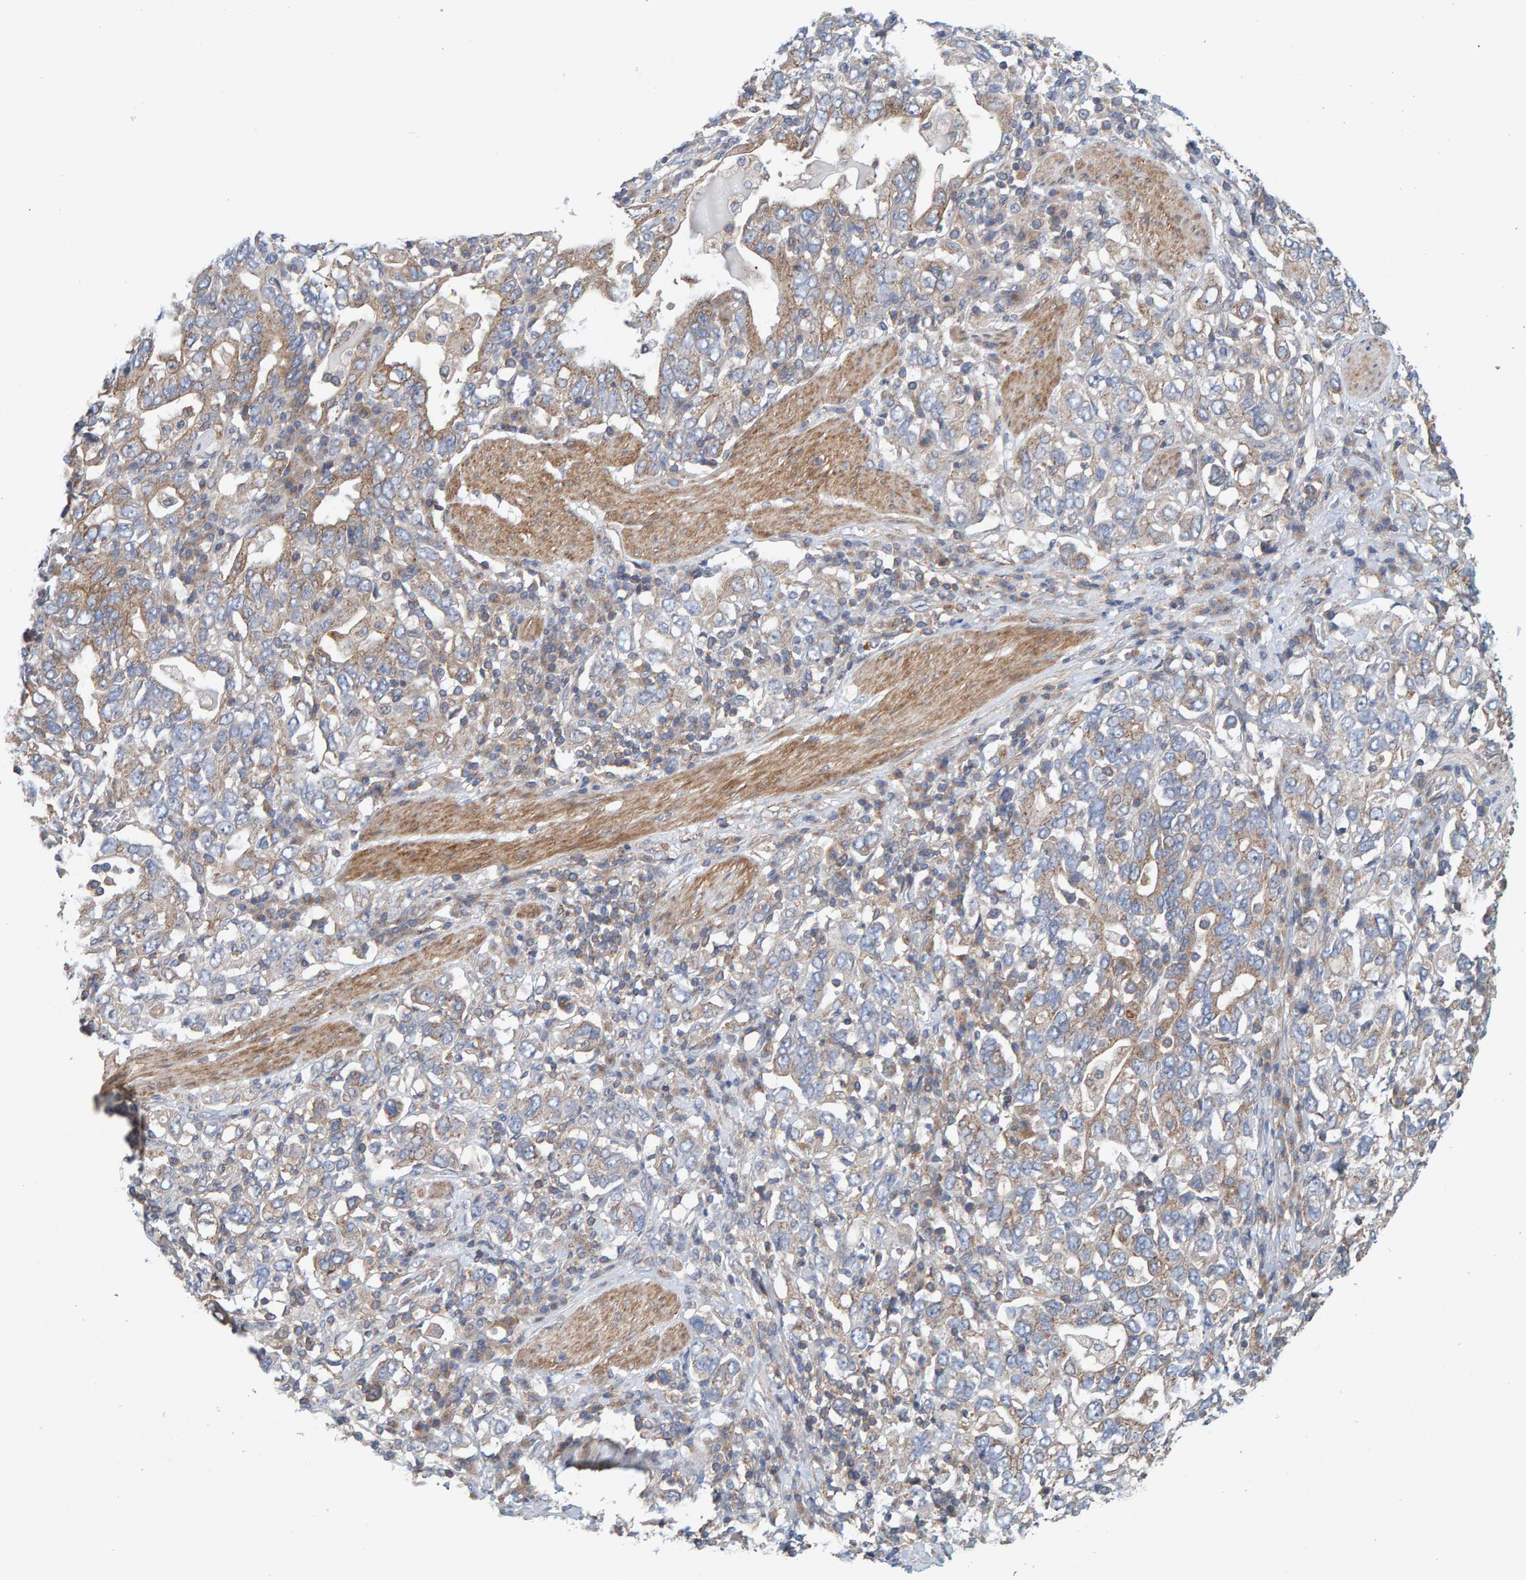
{"staining": {"intensity": "moderate", "quantity": "25%-75%", "location": "cytoplasmic/membranous"}, "tissue": "stomach cancer", "cell_type": "Tumor cells", "image_type": "cancer", "snomed": [{"axis": "morphology", "description": "Adenocarcinoma, NOS"}, {"axis": "topography", "description": "Stomach, upper"}], "caption": "About 25%-75% of tumor cells in human stomach cancer show moderate cytoplasmic/membranous protein expression as visualized by brown immunohistochemical staining.", "gene": "UBAP1", "patient": {"sex": "male", "age": 62}}